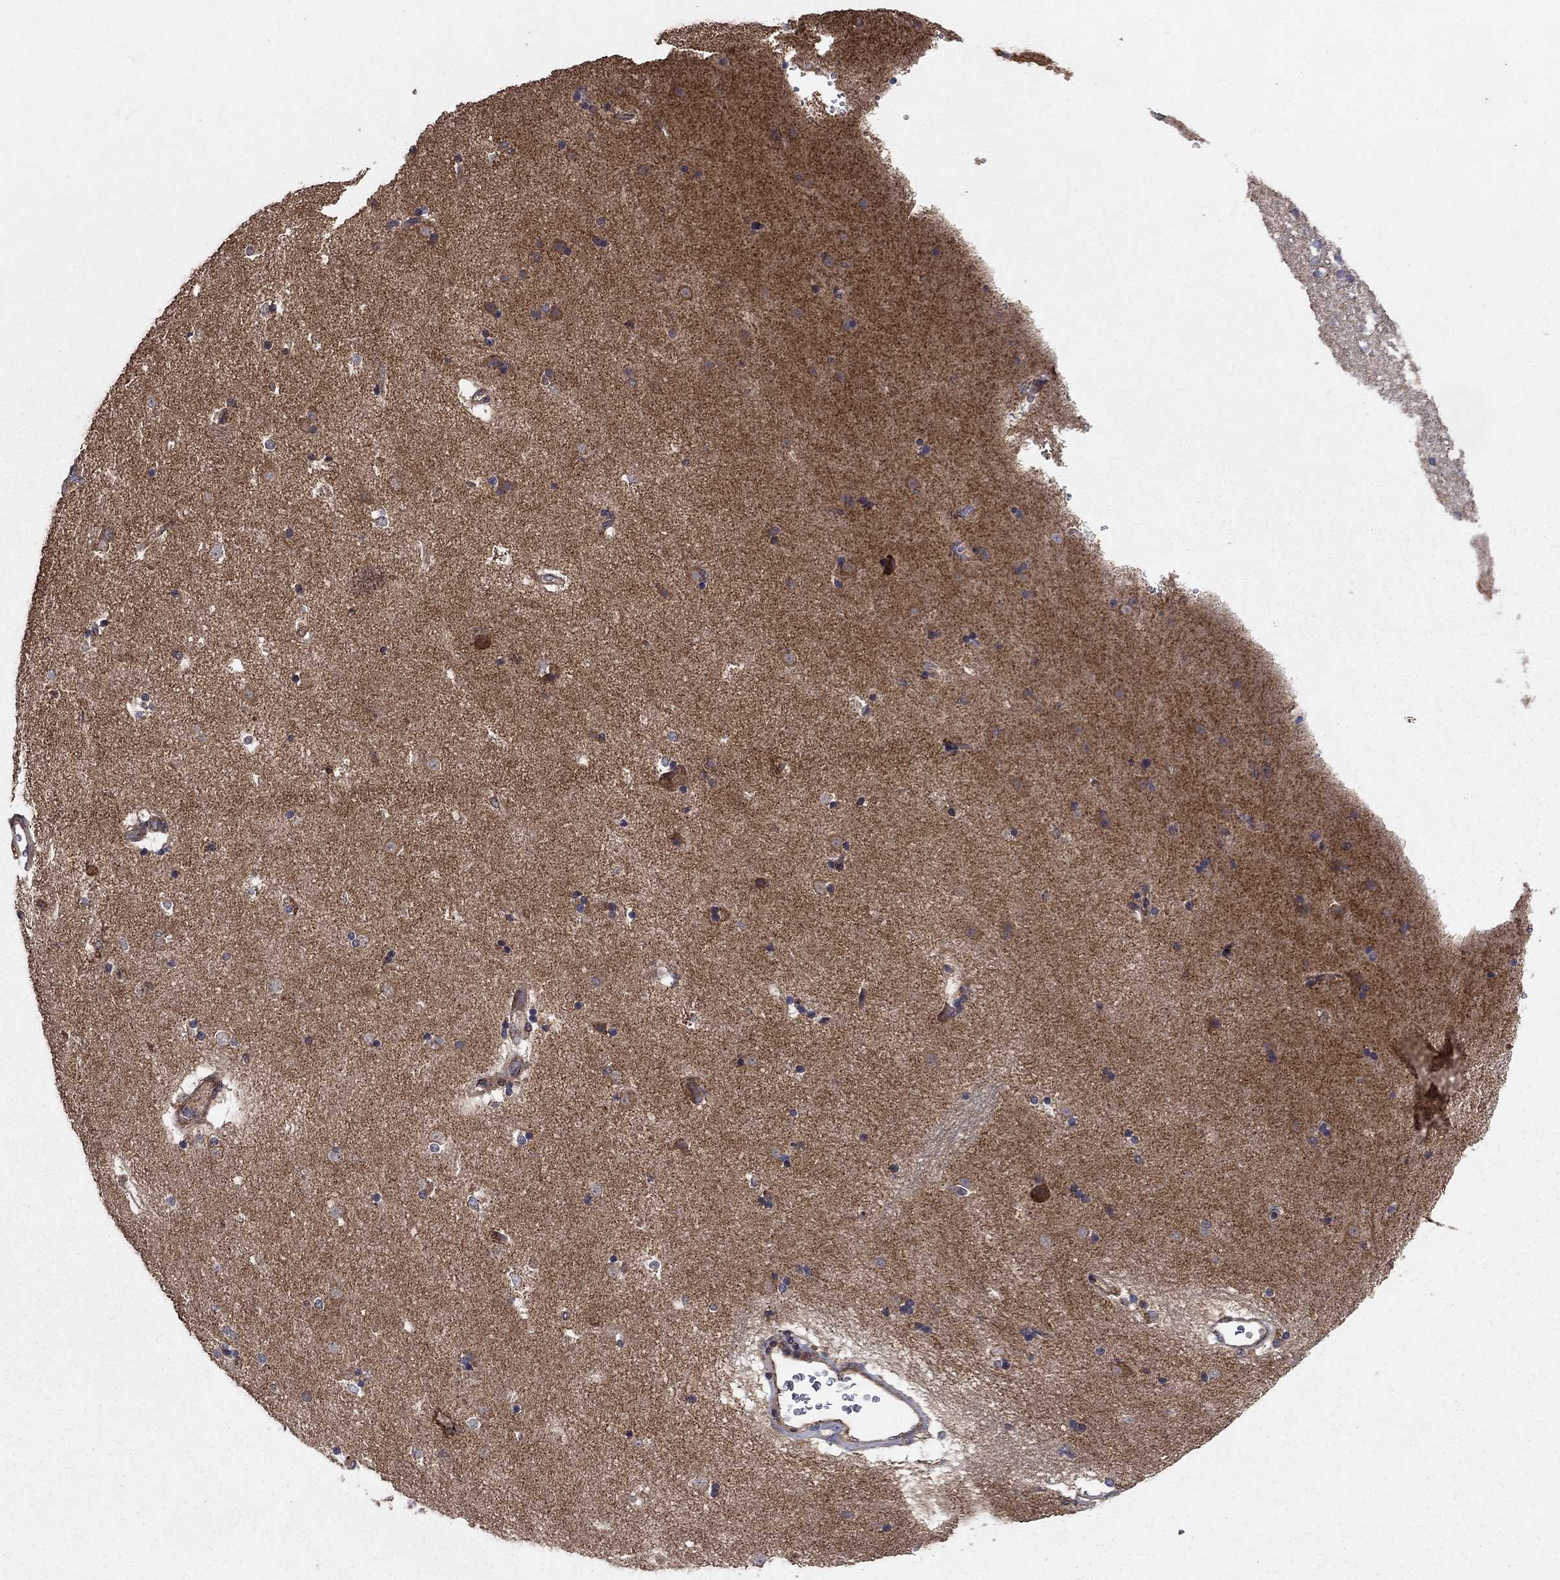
{"staining": {"intensity": "negative", "quantity": "none", "location": "none"}, "tissue": "caudate", "cell_type": "Glial cells", "image_type": "normal", "snomed": [{"axis": "morphology", "description": "Normal tissue, NOS"}, {"axis": "topography", "description": "Lateral ventricle wall"}], "caption": "There is no significant positivity in glial cells of caudate. The staining is performed using DAB brown chromogen with nuclei counter-stained in using hematoxylin.", "gene": "BABAM2", "patient": {"sex": "male", "age": 51}}